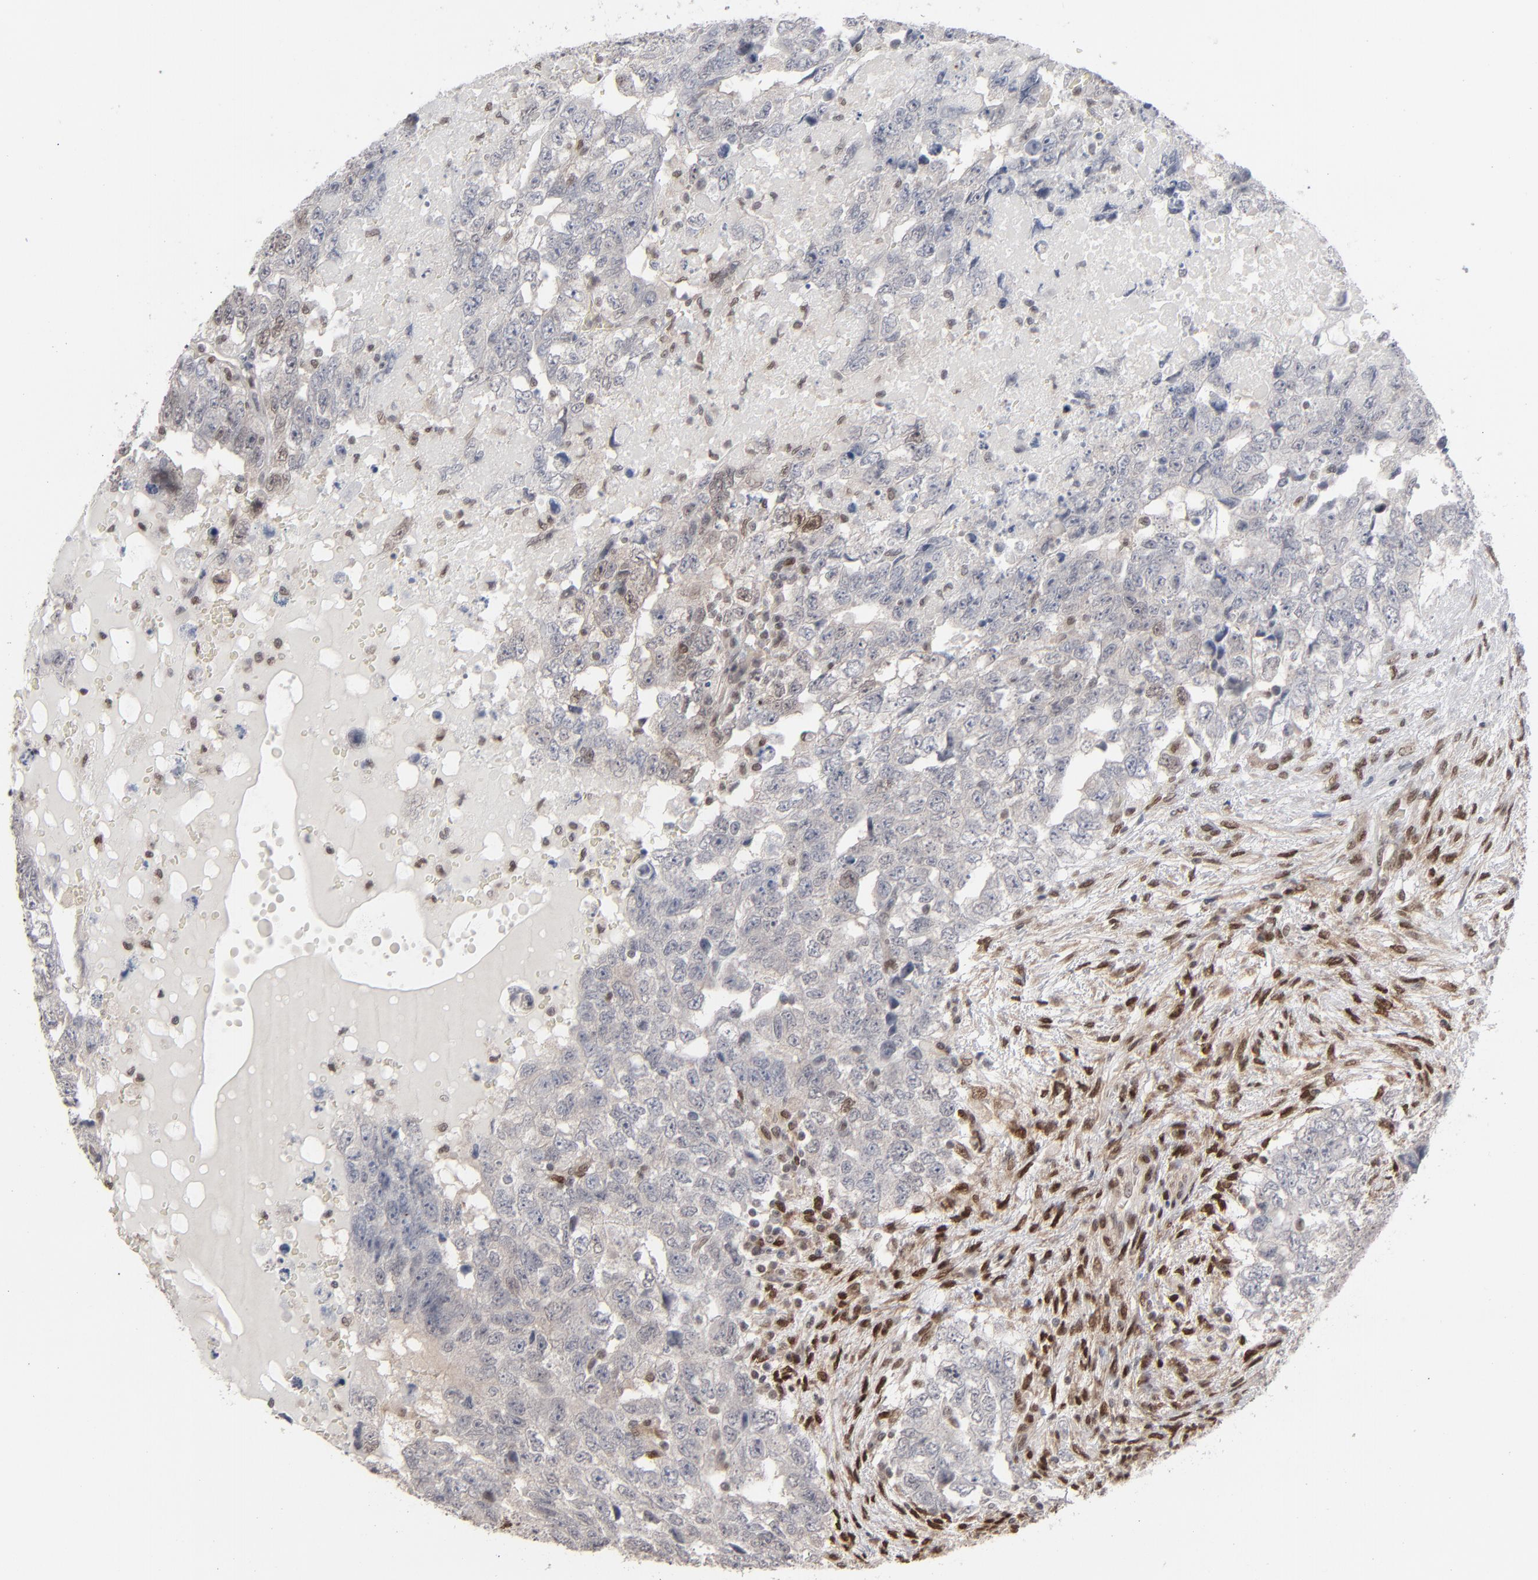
{"staining": {"intensity": "weak", "quantity": "25%-75%", "location": "cytoplasmic/membranous,nuclear"}, "tissue": "testis cancer", "cell_type": "Tumor cells", "image_type": "cancer", "snomed": [{"axis": "morphology", "description": "Carcinoma, Embryonal, NOS"}, {"axis": "topography", "description": "Testis"}], "caption": "A photomicrograph showing weak cytoplasmic/membranous and nuclear expression in about 25%-75% of tumor cells in testis embryonal carcinoma, as visualized by brown immunohistochemical staining.", "gene": "IRF9", "patient": {"sex": "male", "age": 36}}